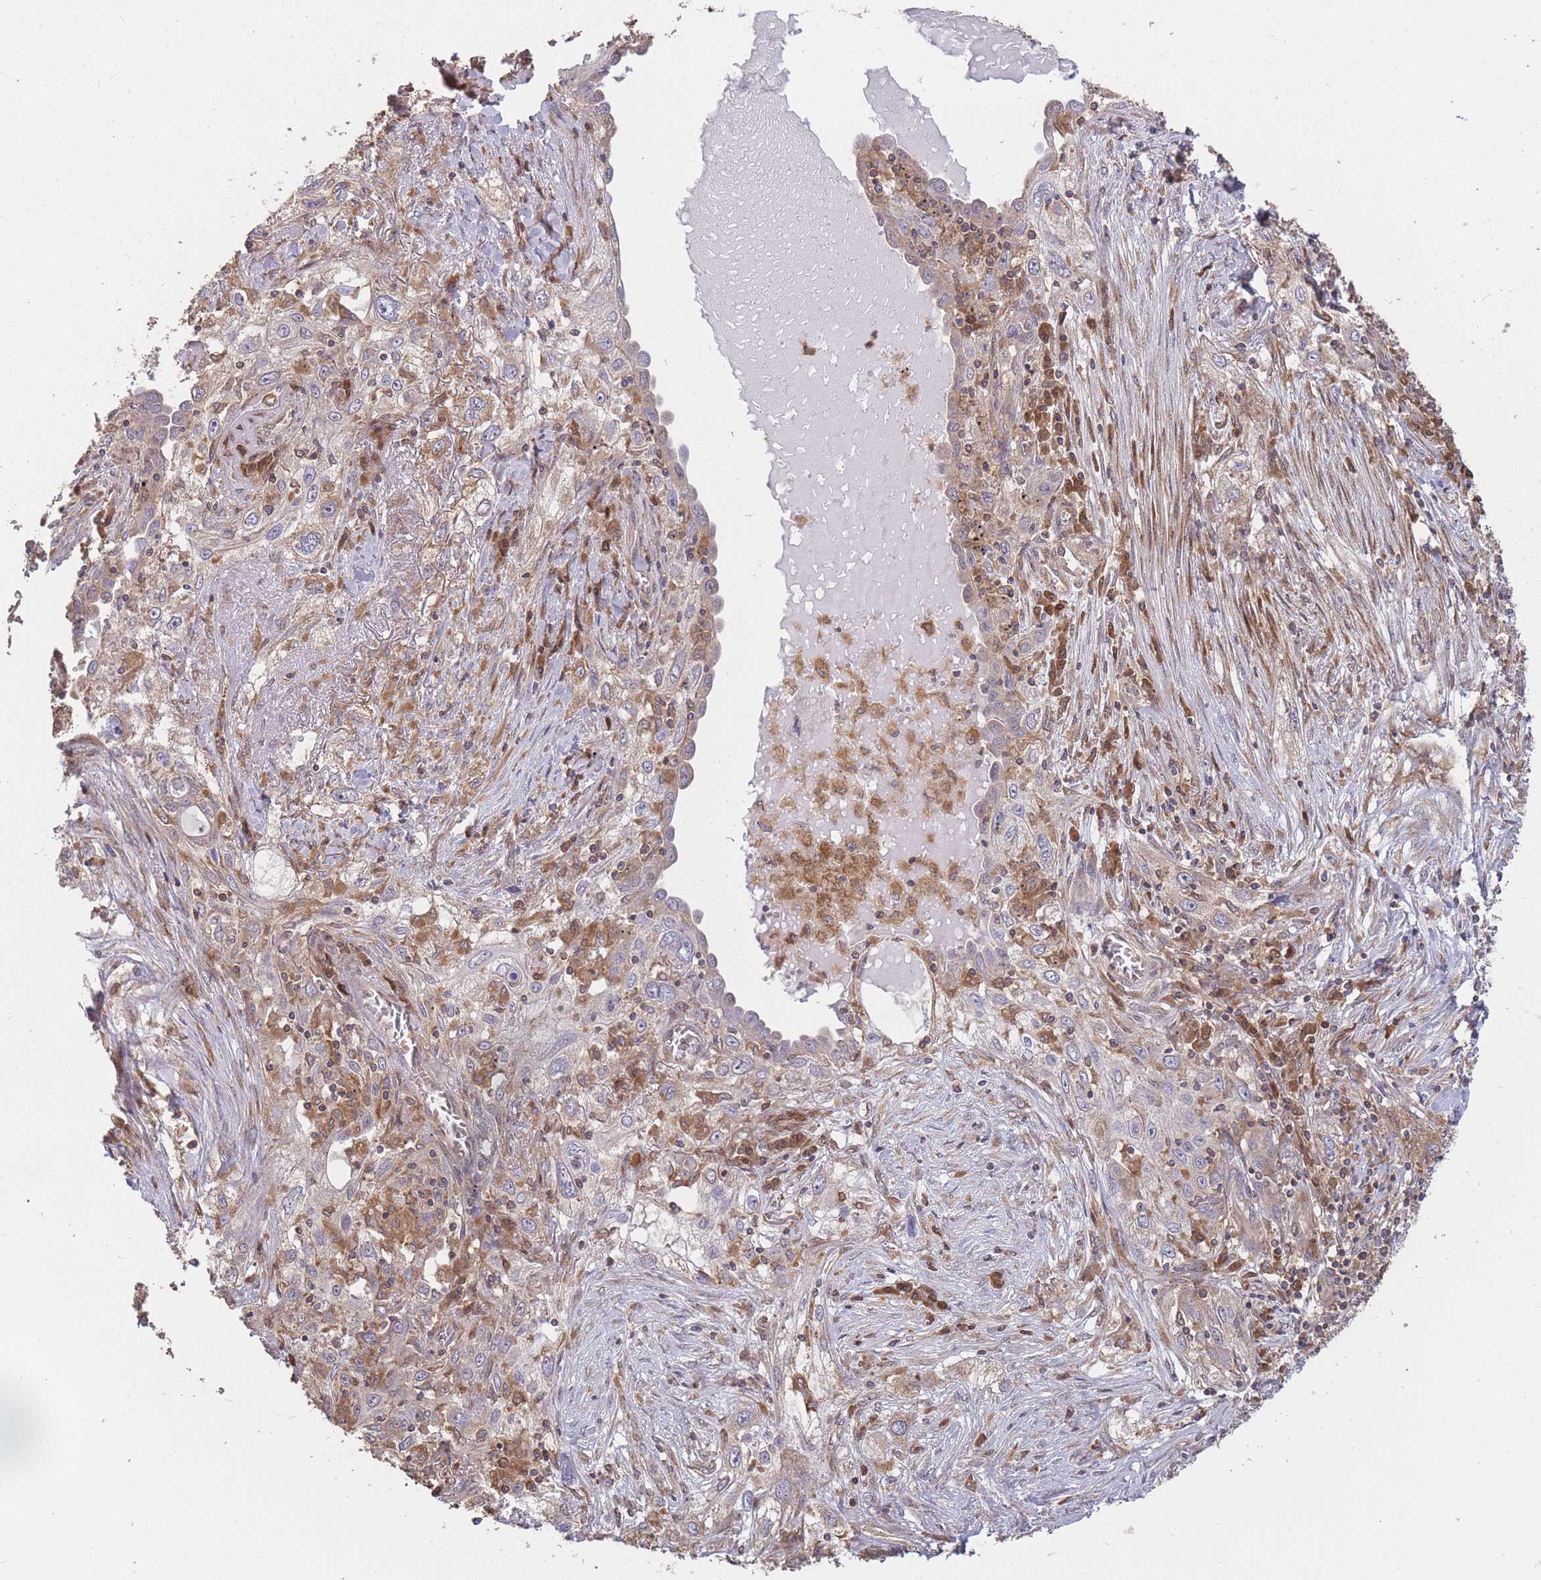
{"staining": {"intensity": "negative", "quantity": "none", "location": "none"}, "tissue": "lung cancer", "cell_type": "Tumor cells", "image_type": "cancer", "snomed": [{"axis": "morphology", "description": "Squamous cell carcinoma, NOS"}, {"axis": "topography", "description": "Lung"}], "caption": "Immunohistochemistry (IHC) photomicrograph of squamous cell carcinoma (lung) stained for a protein (brown), which displays no expression in tumor cells.", "gene": "GMIP", "patient": {"sex": "female", "age": 69}}